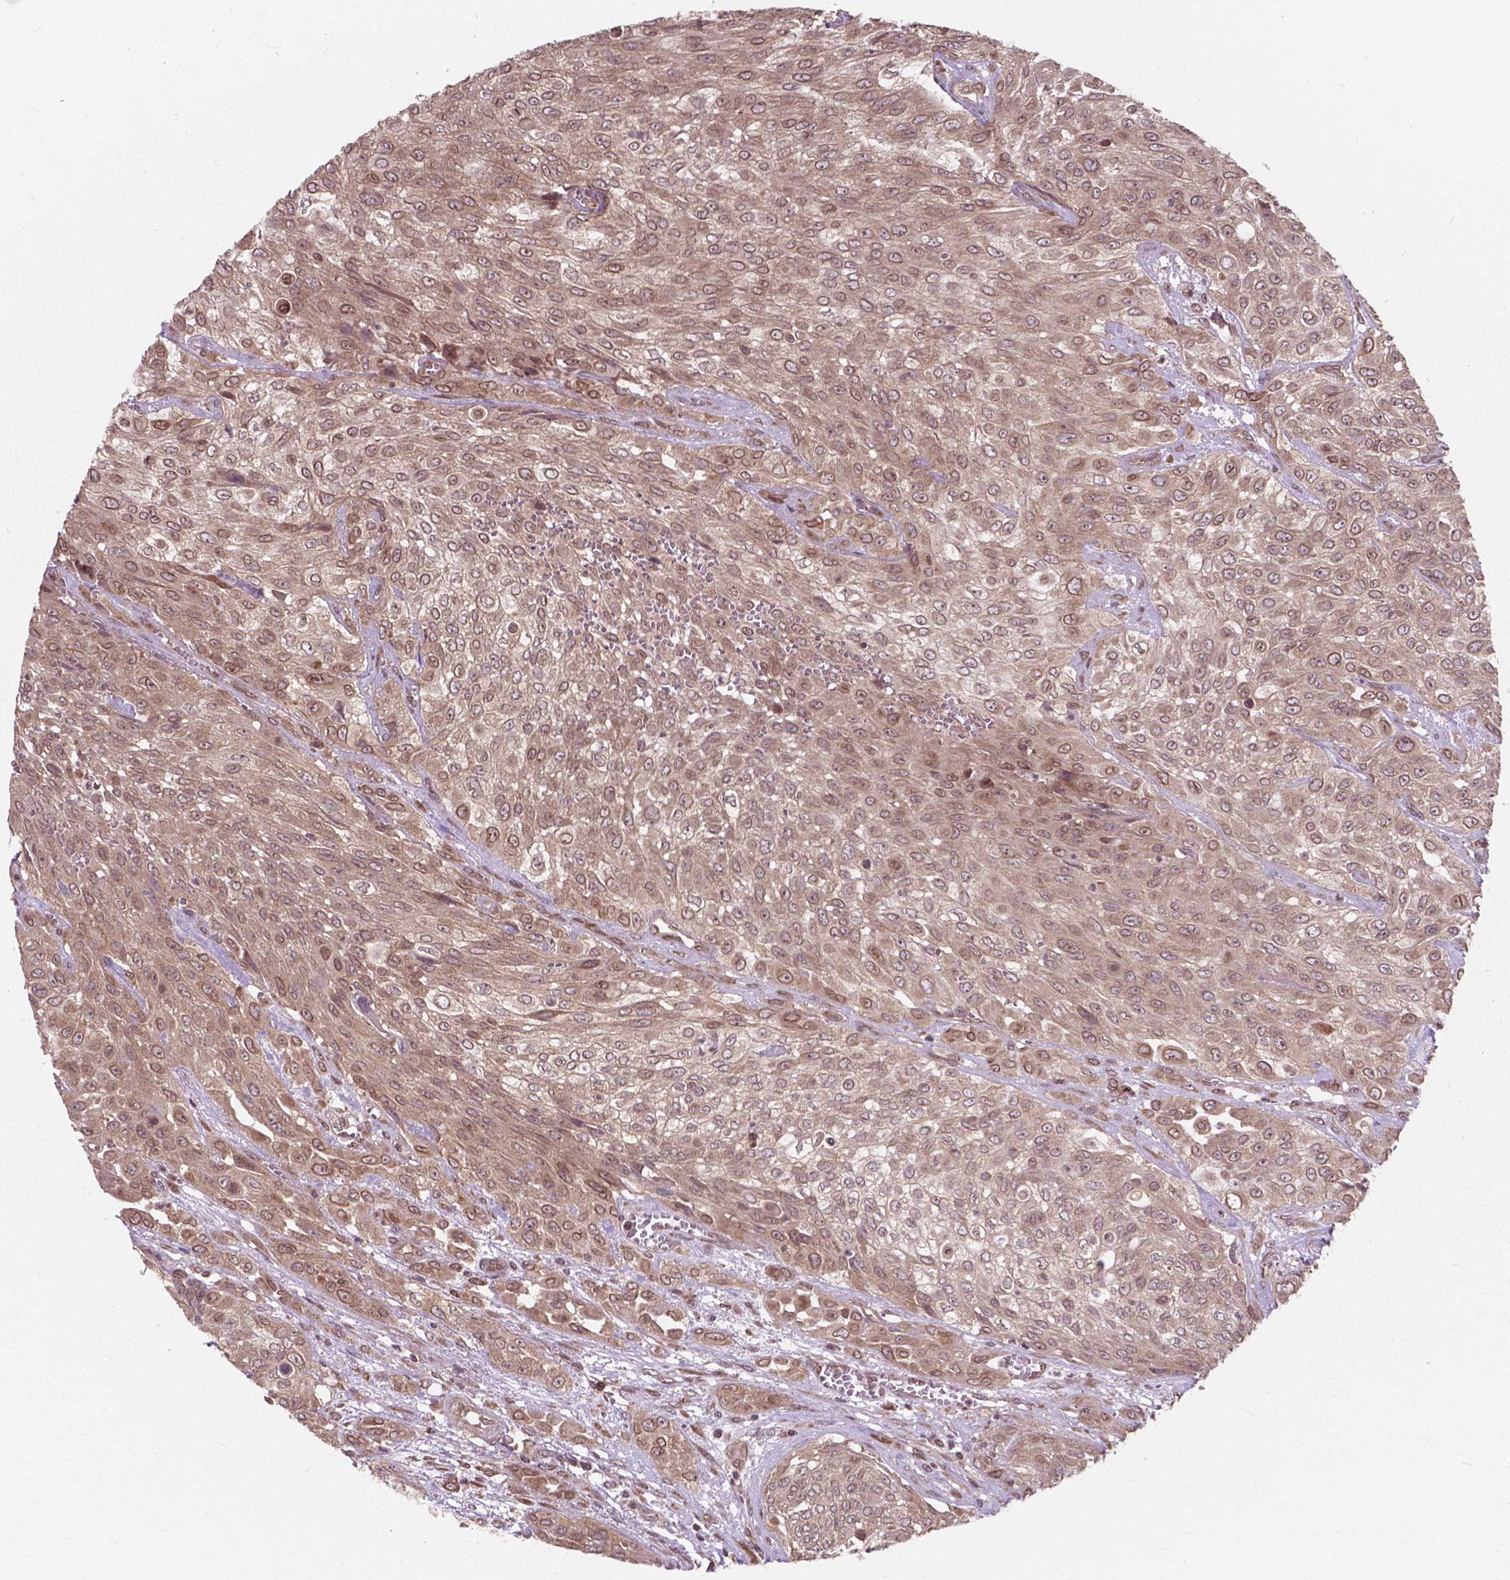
{"staining": {"intensity": "moderate", "quantity": ">75%", "location": "cytoplasmic/membranous,nuclear"}, "tissue": "urothelial cancer", "cell_type": "Tumor cells", "image_type": "cancer", "snomed": [{"axis": "morphology", "description": "Urothelial carcinoma, High grade"}, {"axis": "topography", "description": "Urinary bladder"}], "caption": "Immunohistochemical staining of urothelial cancer shows medium levels of moderate cytoplasmic/membranous and nuclear expression in approximately >75% of tumor cells.", "gene": "MRPL33", "patient": {"sex": "male", "age": 57}}